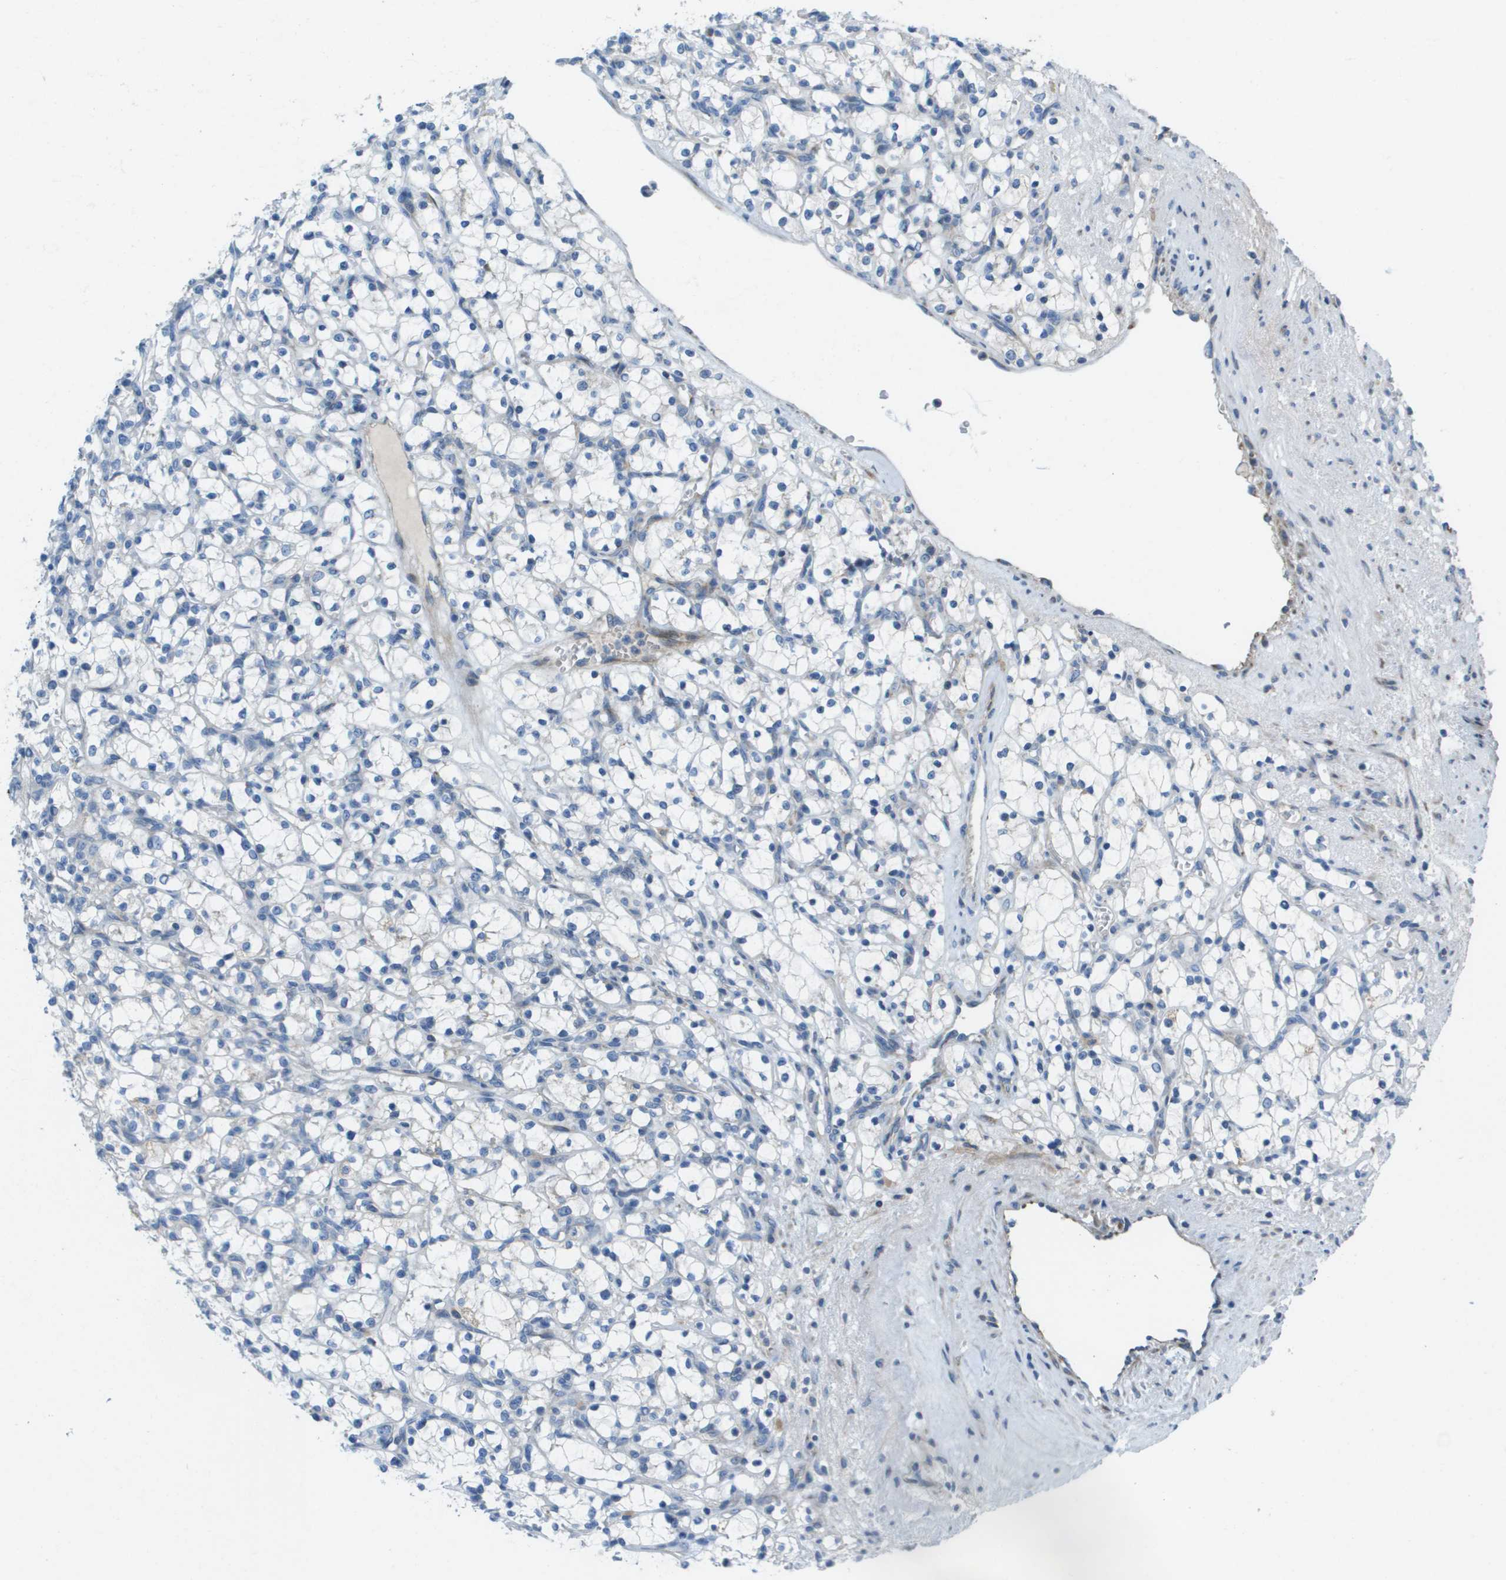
{"staining": {"intensity": "negative", "quantity": "none", "location": "none"}, "tissue": "renal cancer", "cell_type": "Tumor cells", "image_type": "cancer", "snomed": [{"axis": "morphology", "description": "Adenocarcinoma, NOS"}, {"axis": "topography", "description": "Kidney"}], "caption": "Renal cancer (adenocarcinoma) stained for a protein using immunohistochemistry shows no expression tumor cells.", "gene": "GALNT6", "patient": {"sex": "female", "age": 69}}